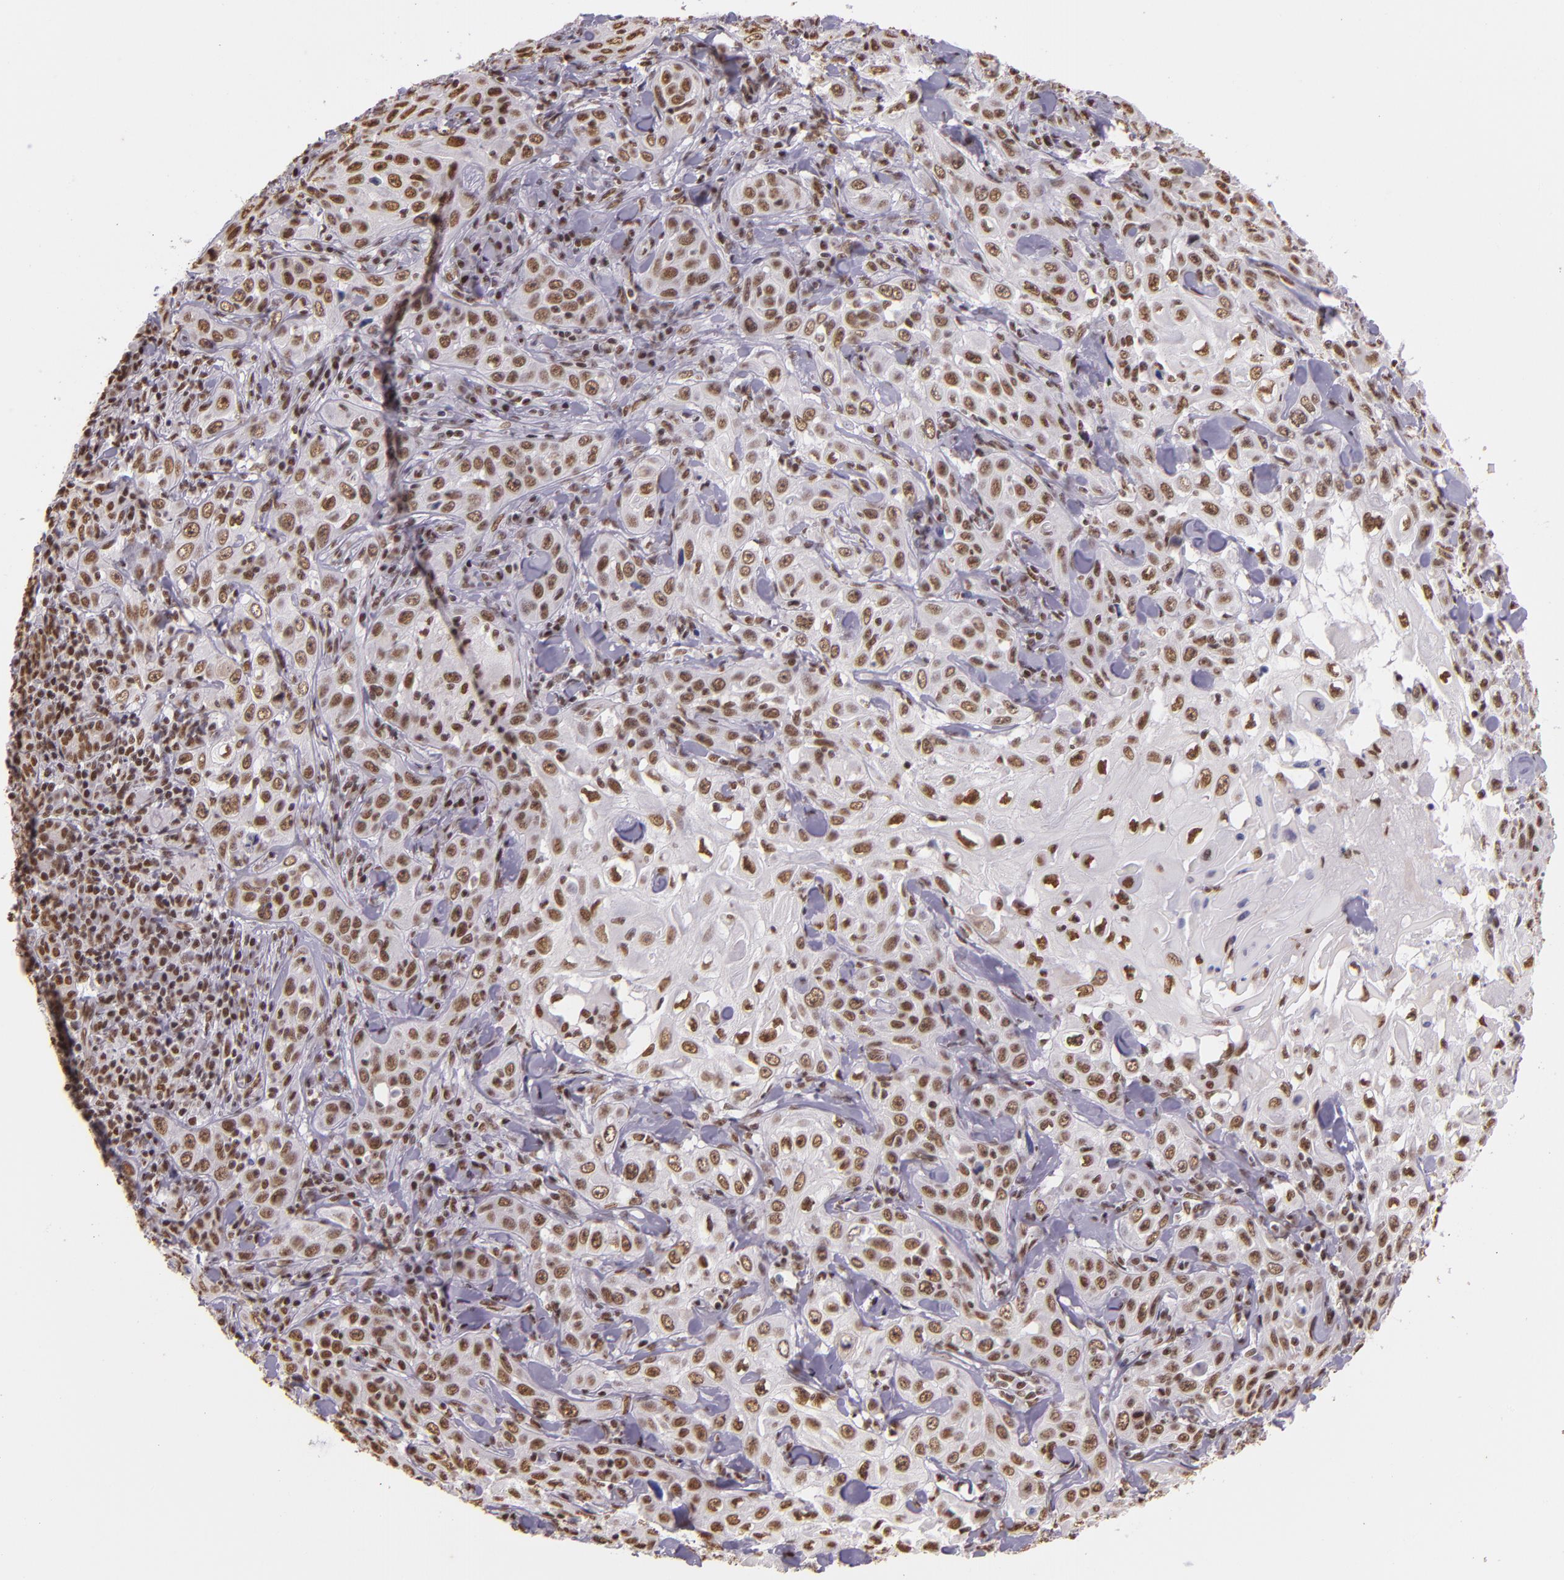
{"staining": {"intensity": "moderate", "quantity": ">75%", "location": "nuclear"}, "tissue": "skin cancer", "cell_type": "Tumor cells", "image_type": "cancer", "snomed": [{"axis": "morphology", "description": "Squamous cell carcinoma, NOS"}, {"axis": "topography", "description": "Skin"}], "caption": "Immunohistochemistry (IHC) photomicrograph of skin squamous cell carcinoma stained for a protein (brown), which demonstrates medium levels of moderate nuclear staining in about >75% of tumor cells.", "gene": "USF1", "patient": {"sex": "male", "age": 84}}